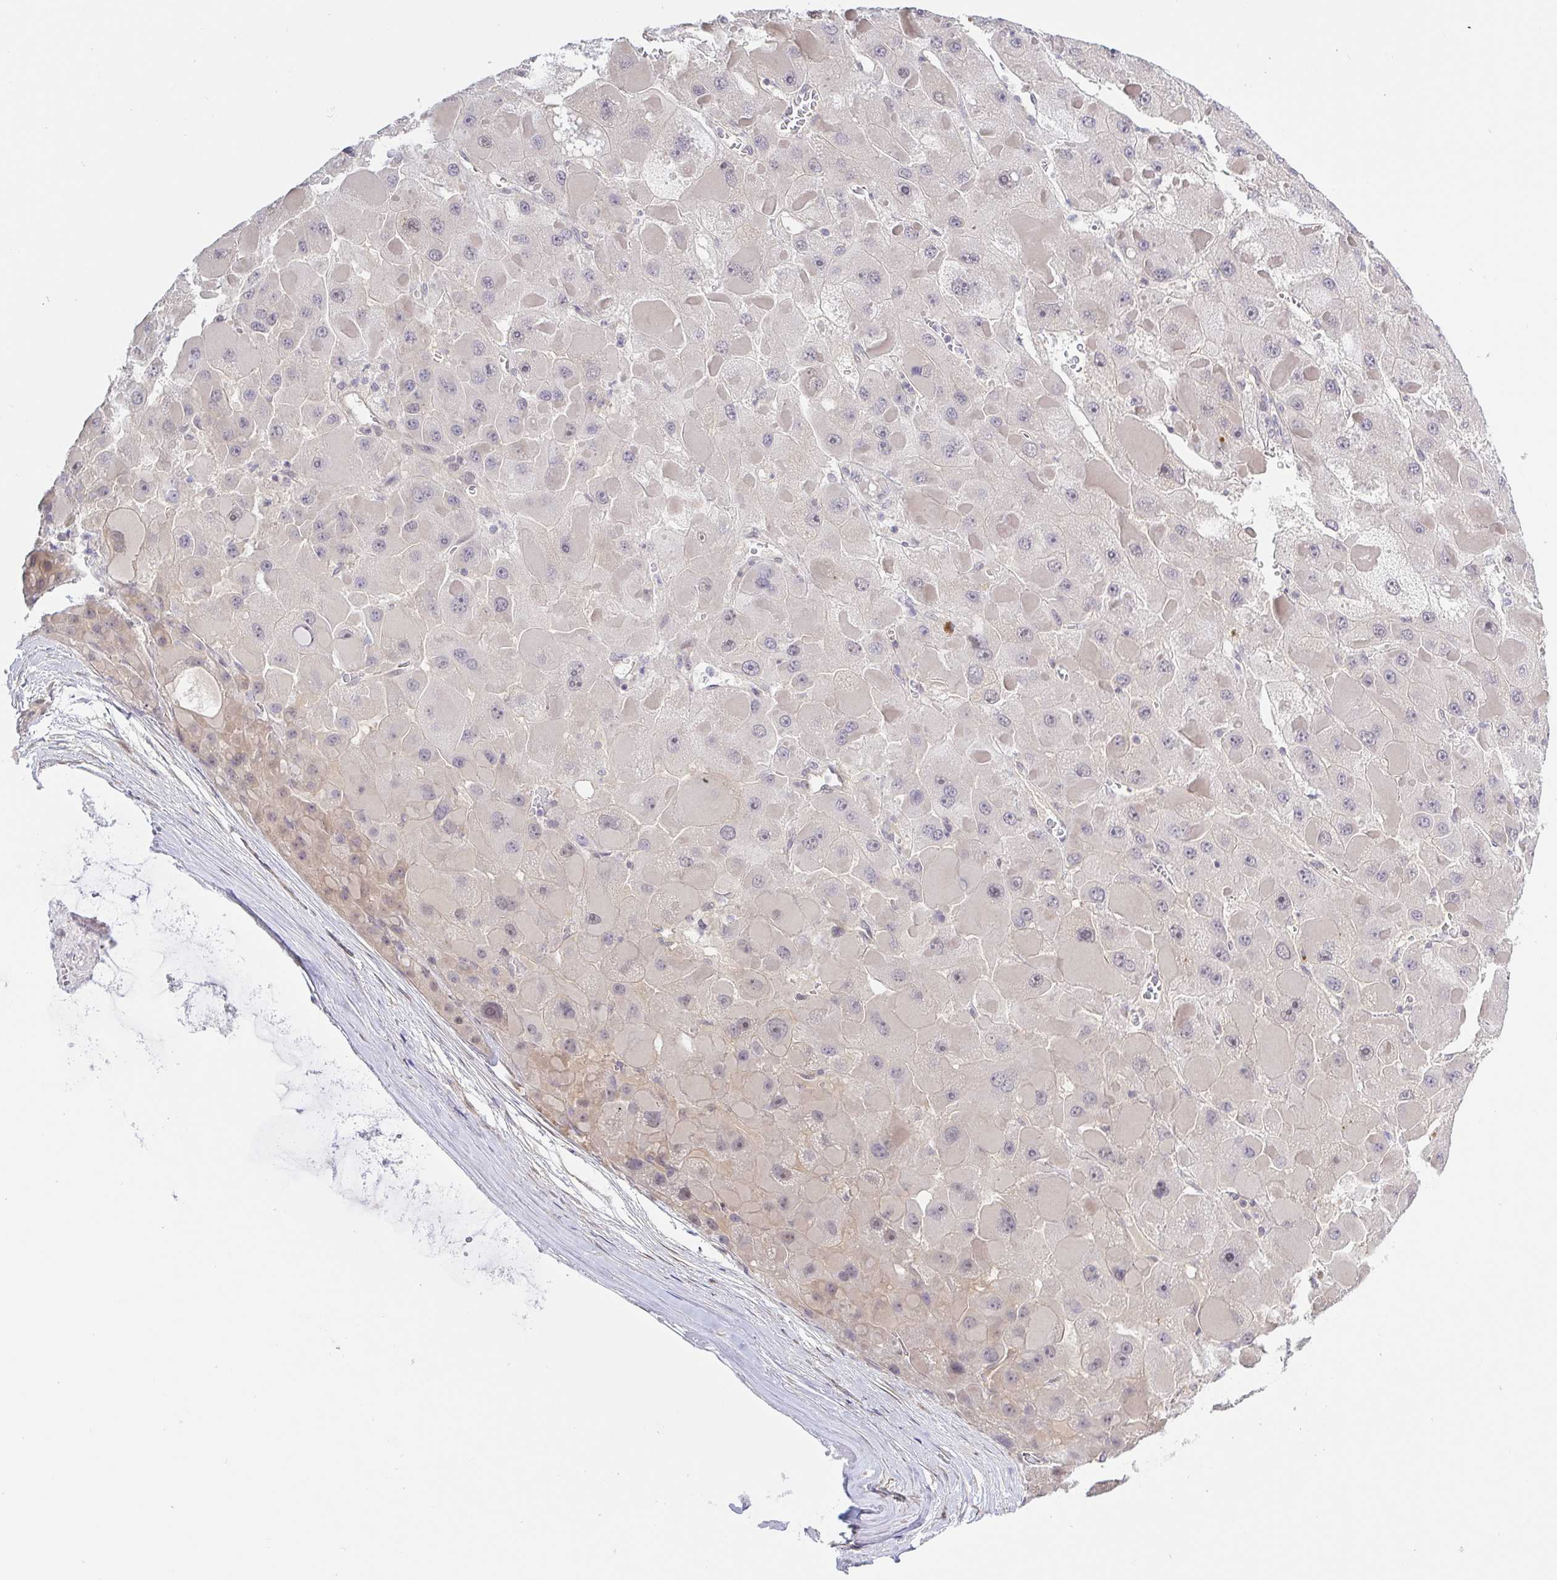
{"staining": {"intensity": "weak", "quantity": "<25%", "location": "nuclear"}, "tissue": "liver cancer", "cell_type": "Tumor cells", "image_type": "cancer", "snomed": [{"axis": "morphology", "description": "Carcinoma, Hepatocellular, NOS"}, {"axis": "topography", "description": "Liver"}], "caption": "Tumor cells show no significant protein expression in hepatocellular carcinoma (liver).", "gene": "HYPK", "patient": {"sex": "female", "age": 73}}